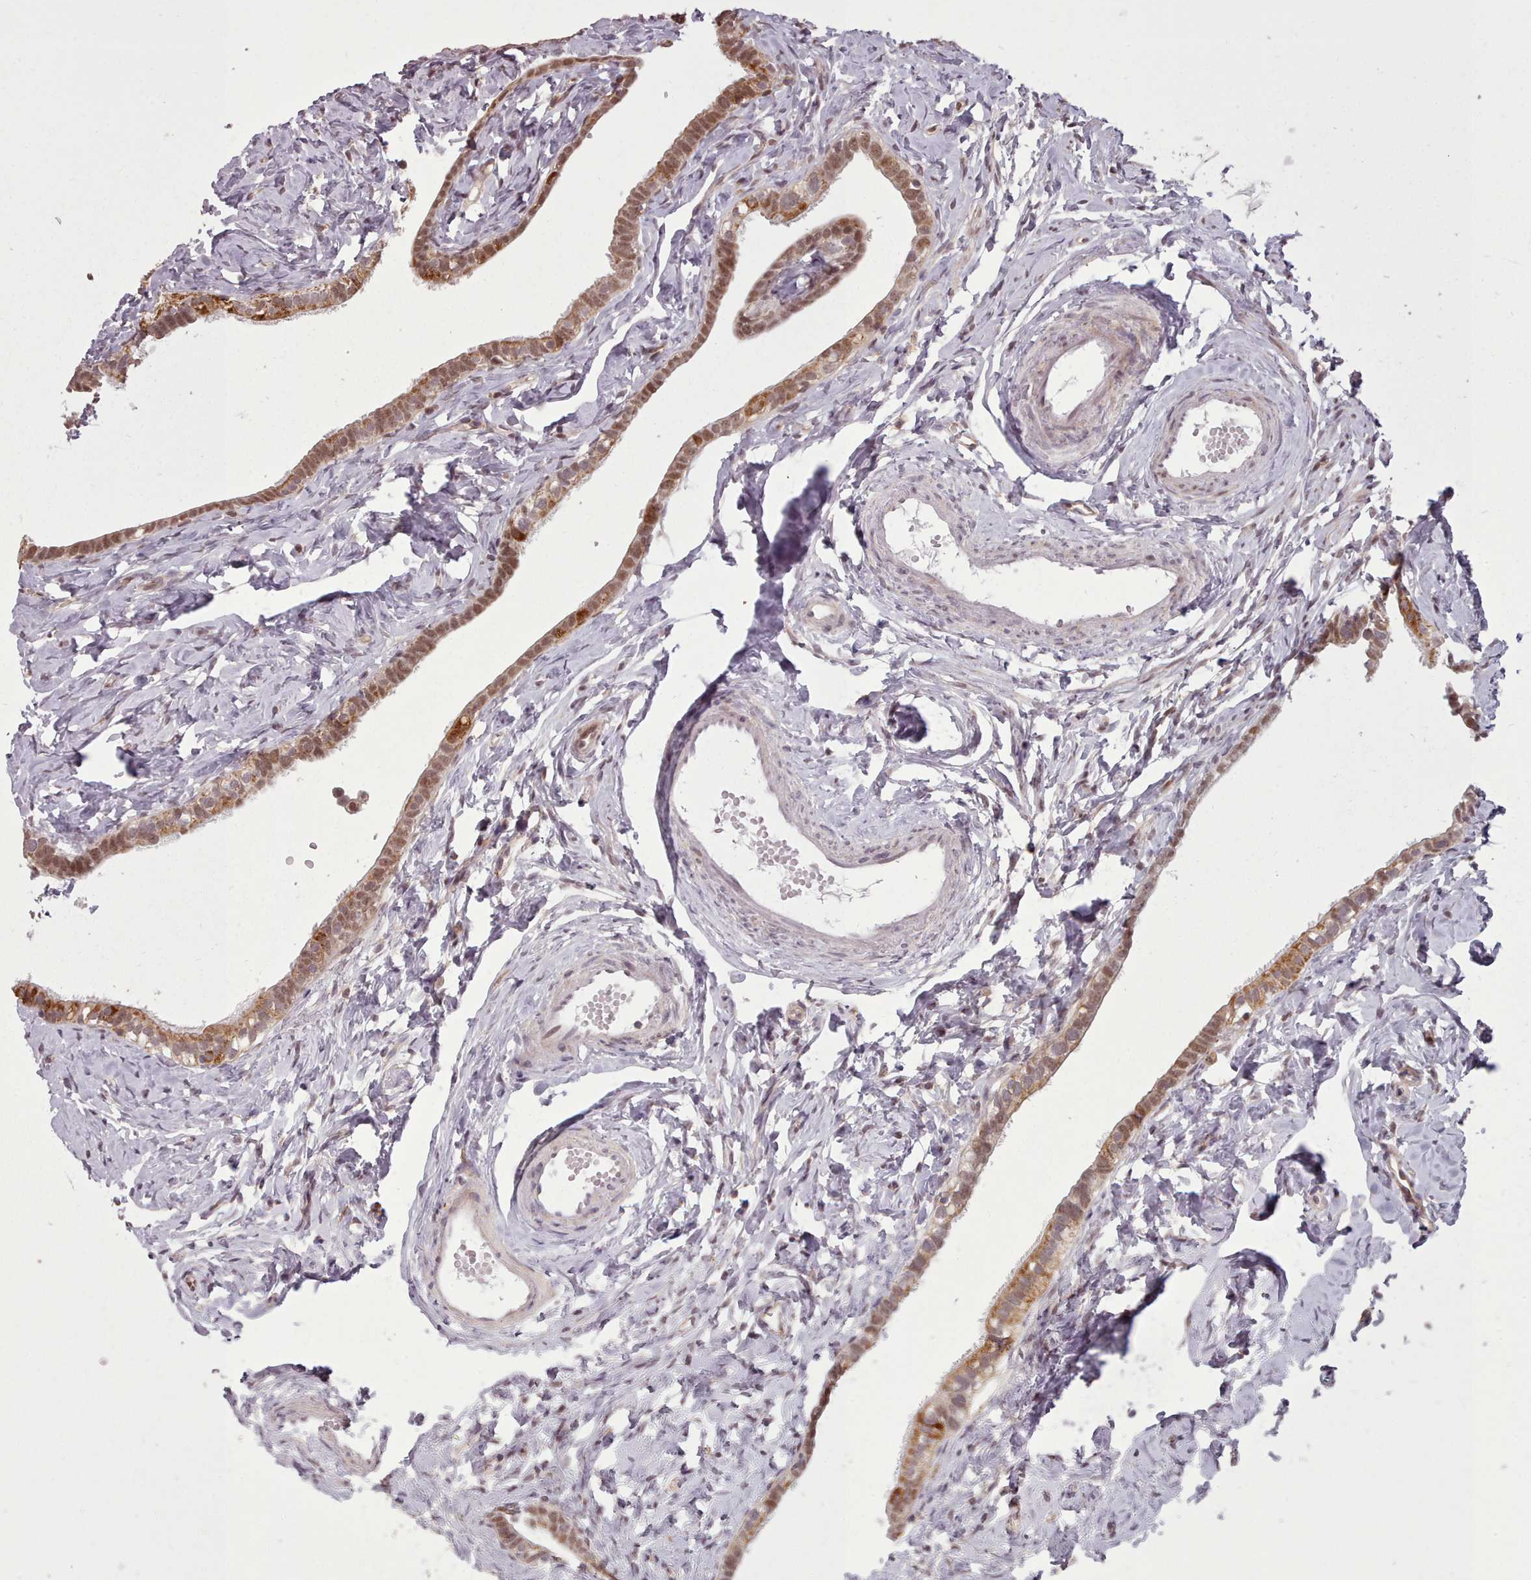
{"staining": {"intensity": "moderate", "quantity": ">75%", "location": "cytoplasmic/membranous,nuclear"}, "tissue": "fallopian tube", "cell_type": "Glandular cells", "image_type": "normal", "snomed": [{"axis": "morphology", "description": "Normal tissue, NOS"}, {"axis": "topography", "description": "Fallopian tube"}], "caption": "This micrograph shows unremarkable fallopian tube stained with immunohistochemistry to label a protein in brown. The cytoplasmic/membranous,nuclear of glandular cells show moderate positivity for the protein. Nuclei are counter-stained blue.", "gene": "ZMYM4", "patient": {"sex": "female", "age": 66}}